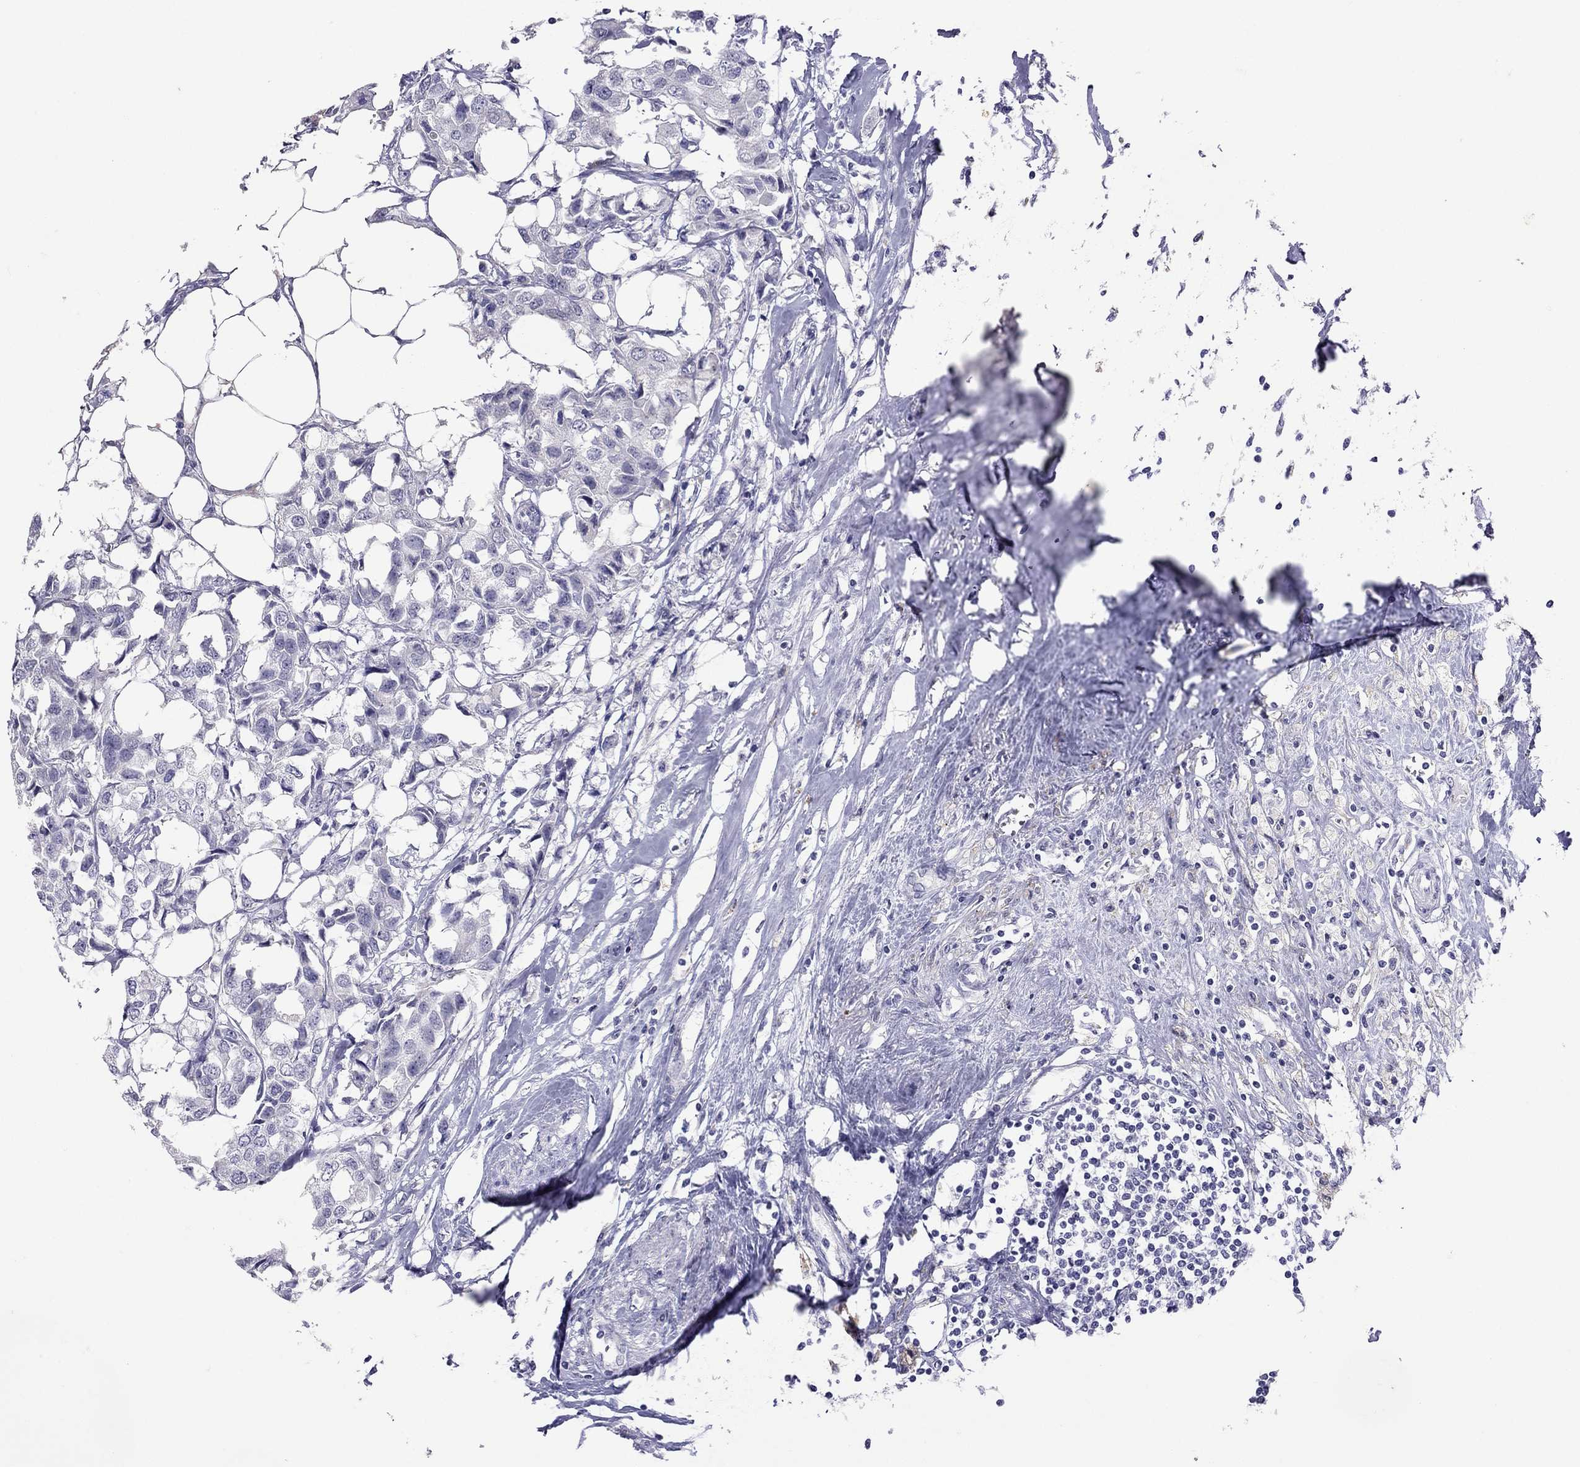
{"staining": {"intensity": "negative", "quantity": "none", "location": "none"}, "tissue": "breast cancer", "cell_type": "Tumor cells", "image_type": "cancer", "snomed": [{"axis": "morphology", "description": "Duct carcinoma"}, {"axis": "topography", "description": "Breast"}], "caption": "The immunohistochemistry (IHC) image has no significant expression in tumor cells of breast cancer tissue.", "gene": "SLAMF1", "patient": {"sex": "female", "age": 80}}